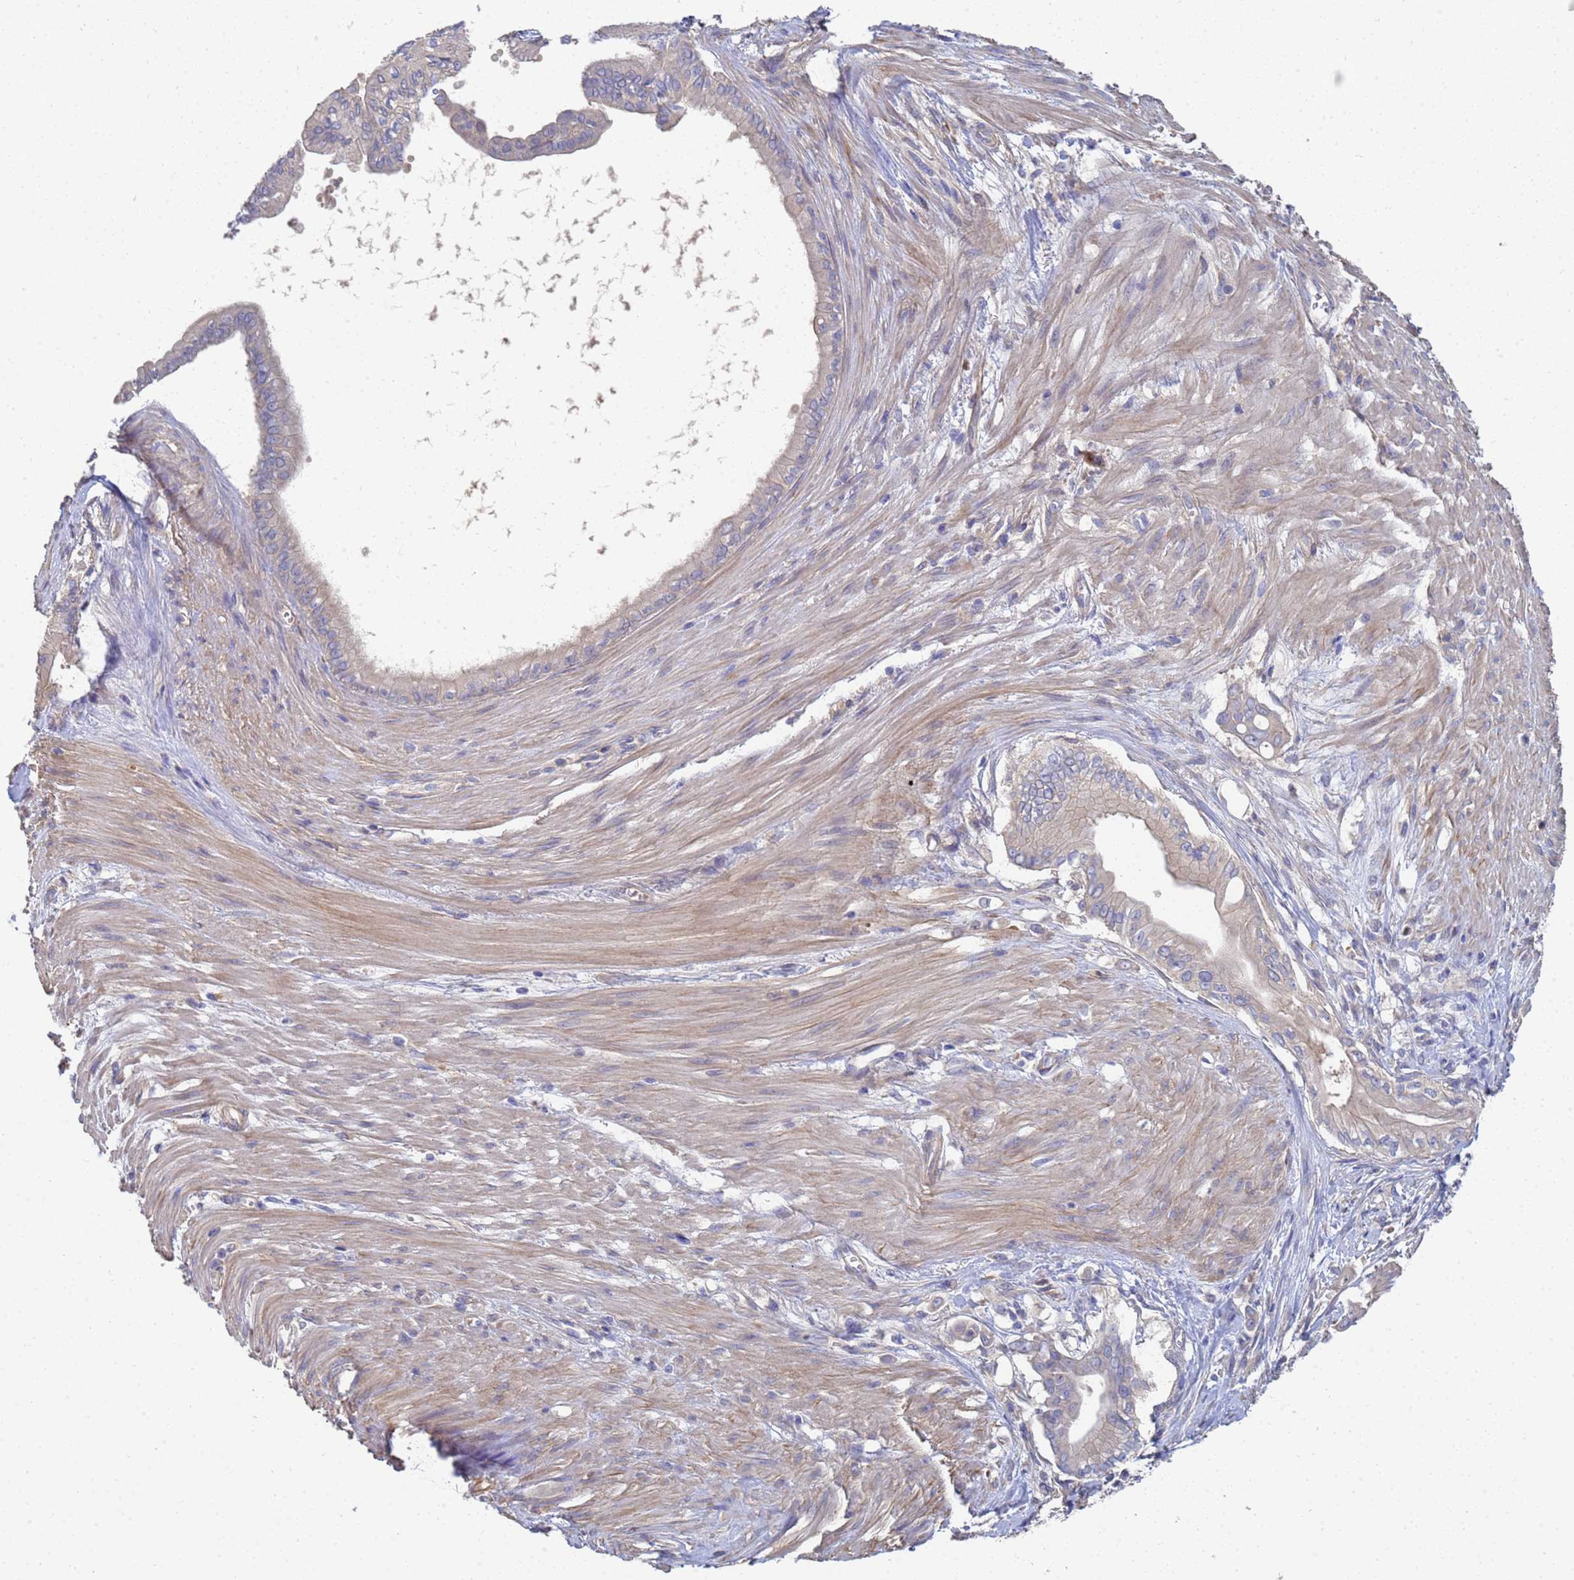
{"staining": {"intensity": "negative", "quantity": "none", "location": "none"}, "tissue": "pancreatic cancer", "cell_type": "Tumor cells", "image_type": "cancer", "snomed": [{"axis": "morphology", "description": "Adenocarcinoma, NOS"}, {"axis": "topography", "description": "Pancreas"}], "caption": "Image shows no protein expression in tumor cells of pancreatic cancer (adenocarcinoma) tissue. The staining is performed using DAB brown chromogen with nuclei counter-stained in using hematoxylin.", "gene": "LBX2", "patient": {"sex": "male", "age": 71}}